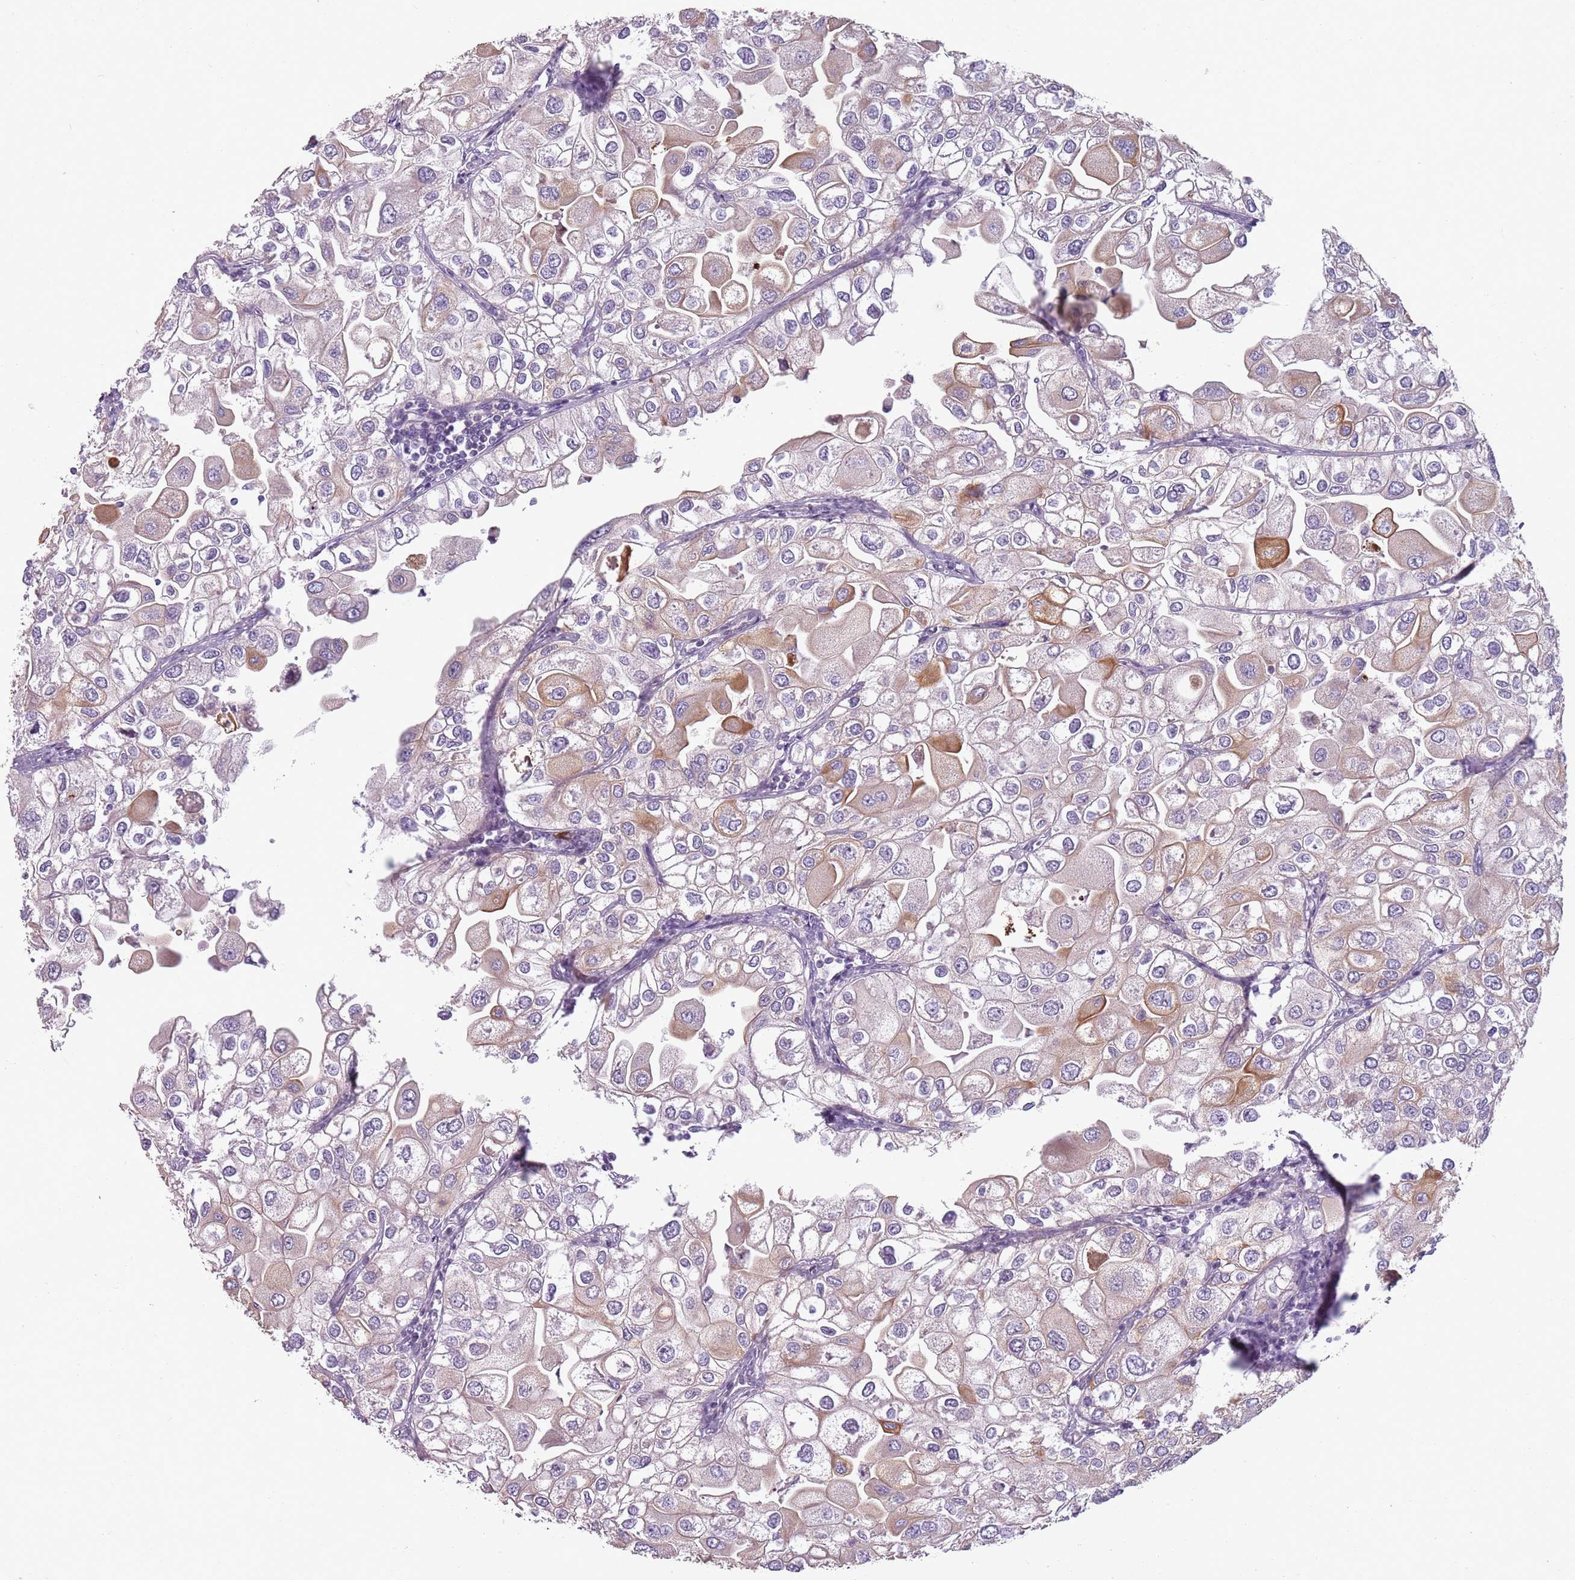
{"staining": {"intensity": "moderate", "quantity": "<25%", "location": "cytoplasmic/membranous"}, "tissue": "urothelial cancer", "cell_type": "Tumor cells", "image_type": "cancer", "snomed": [{"axis": "morphology", "description": "Urothelial carcinoma, High grade"}, {"axis": "topography", "description": "Urinary bladder"}], "caption": "A high-resolution histopathology image shows IHC staining of urothelial carcinoma (high-grade), which shows moderate cytoplasmic/membranous positivity in about <25% of tumor cells.", "gene": "TLCD2", "patient": {"sex": "male", "age": 64}}